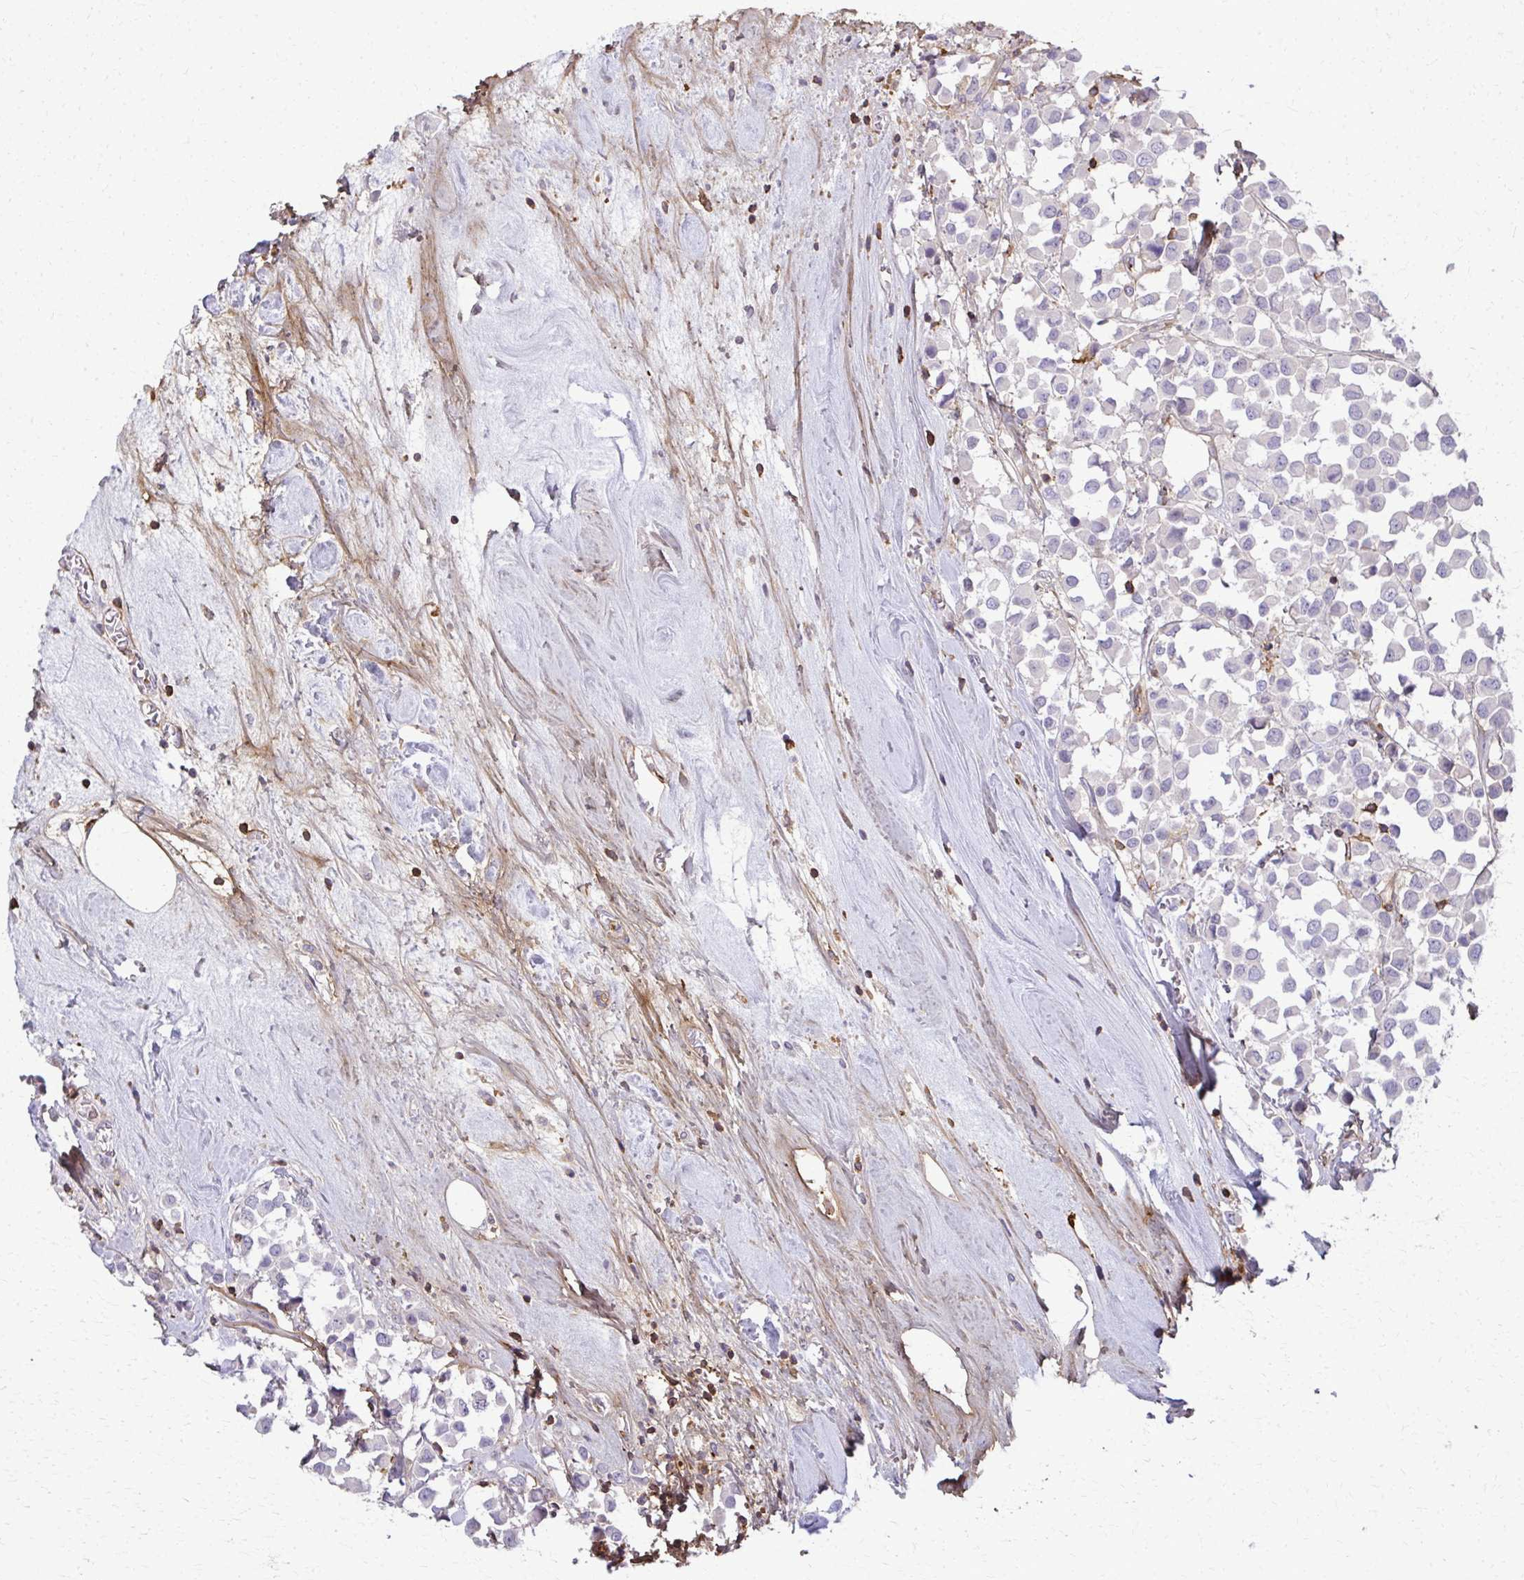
{"staining": {"intensity": "negative", "quantity": "none", "location": "none"}, "tissue": "breast cancer", "cell_type": "Tumor cells", "image_type": "cancer", "snomed": [{"axis": "morphology", "description": "Duct carcinoma"}, {"axis": "topography", "description": "Breast"}], "caption": "Tumor cells show no significant positivity in breast infiltrating ductal carcinoma.", "gene": "AP5M1", "patient": {"sex": "female", "age": 61}}